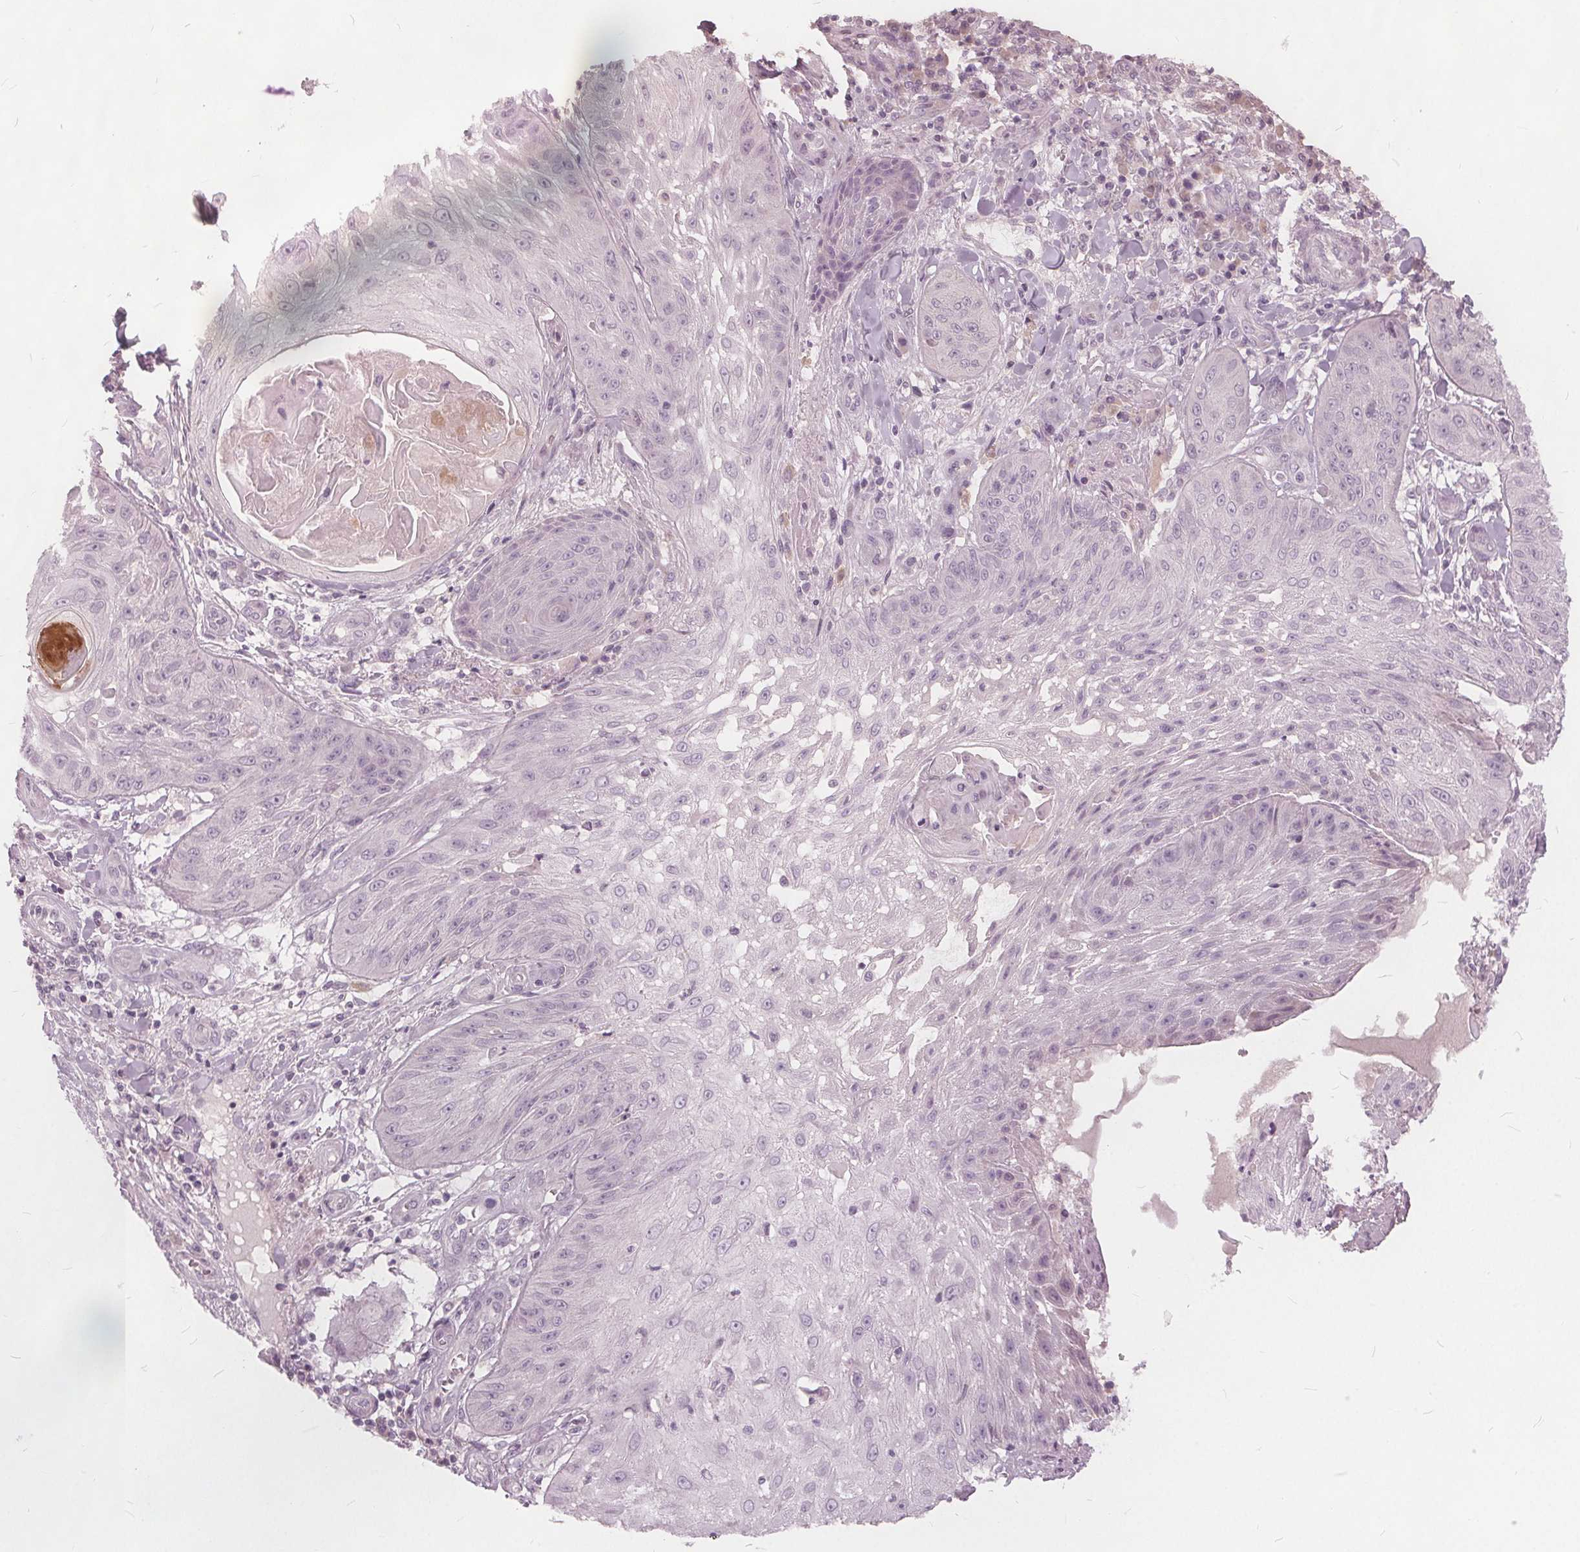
{"staining": {"intensity": "negative", "quantity": "none", "location": "none"}, "tissue": "skin cancer", "cell_type": "Tumor cells", "image_type": "cancer", "snomed": [{"axis": "morphology", "description": "Squamous cell carcinoma, NOS"}, {"axis": "topography", "description": "Skin"}], "caption": "Immunohistochemistry (IHC) histopathology image of neoplastic tissue: skin squamous cell carcinoma stained with DAB displays no significant protein staining in tumor cells.", "gene": "KLK13", "patient": {"sex": "male", "age": 70}}